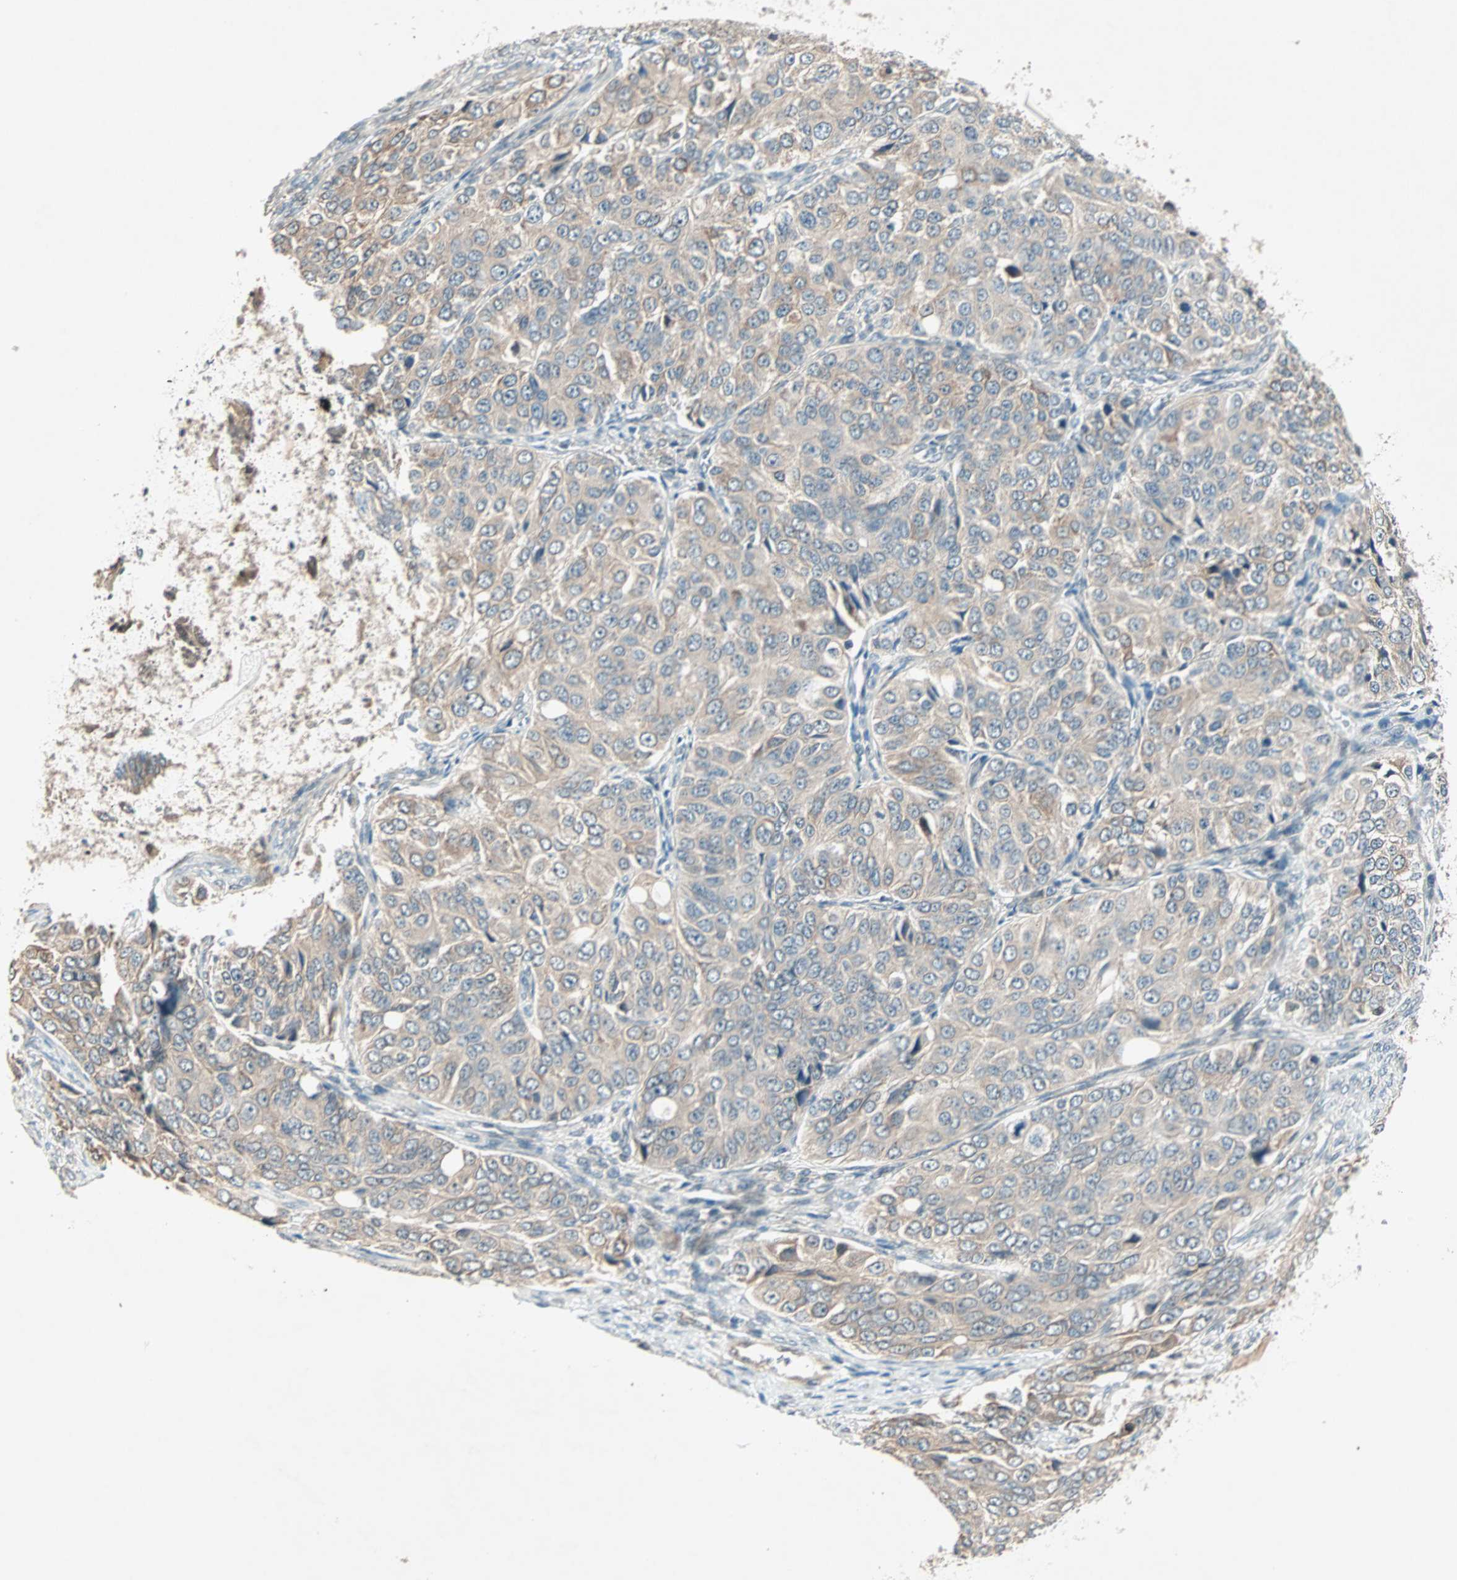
{"staining": {"intensity": "weak", "quantity": ">75%", "location": "cytoplasmic/membranous"}, "tissue": "ovarian cancer", "cell_type": "Tumor cells", "image_type": "cancer", "snomed": [{"axis": "morphology", "description": "Carcinoma, endometroid"}, {"axis": "topography", "description": "Ovary"}], "caption": "DAB immunohistochemical staining of ovarian endometroid carcinoma exhibits weak cytoplasmic/membranous protein expression in approximately >75% of tumor cells.", "gene": "PGBD1", "patient": {"sex": "female", "age": 51}}